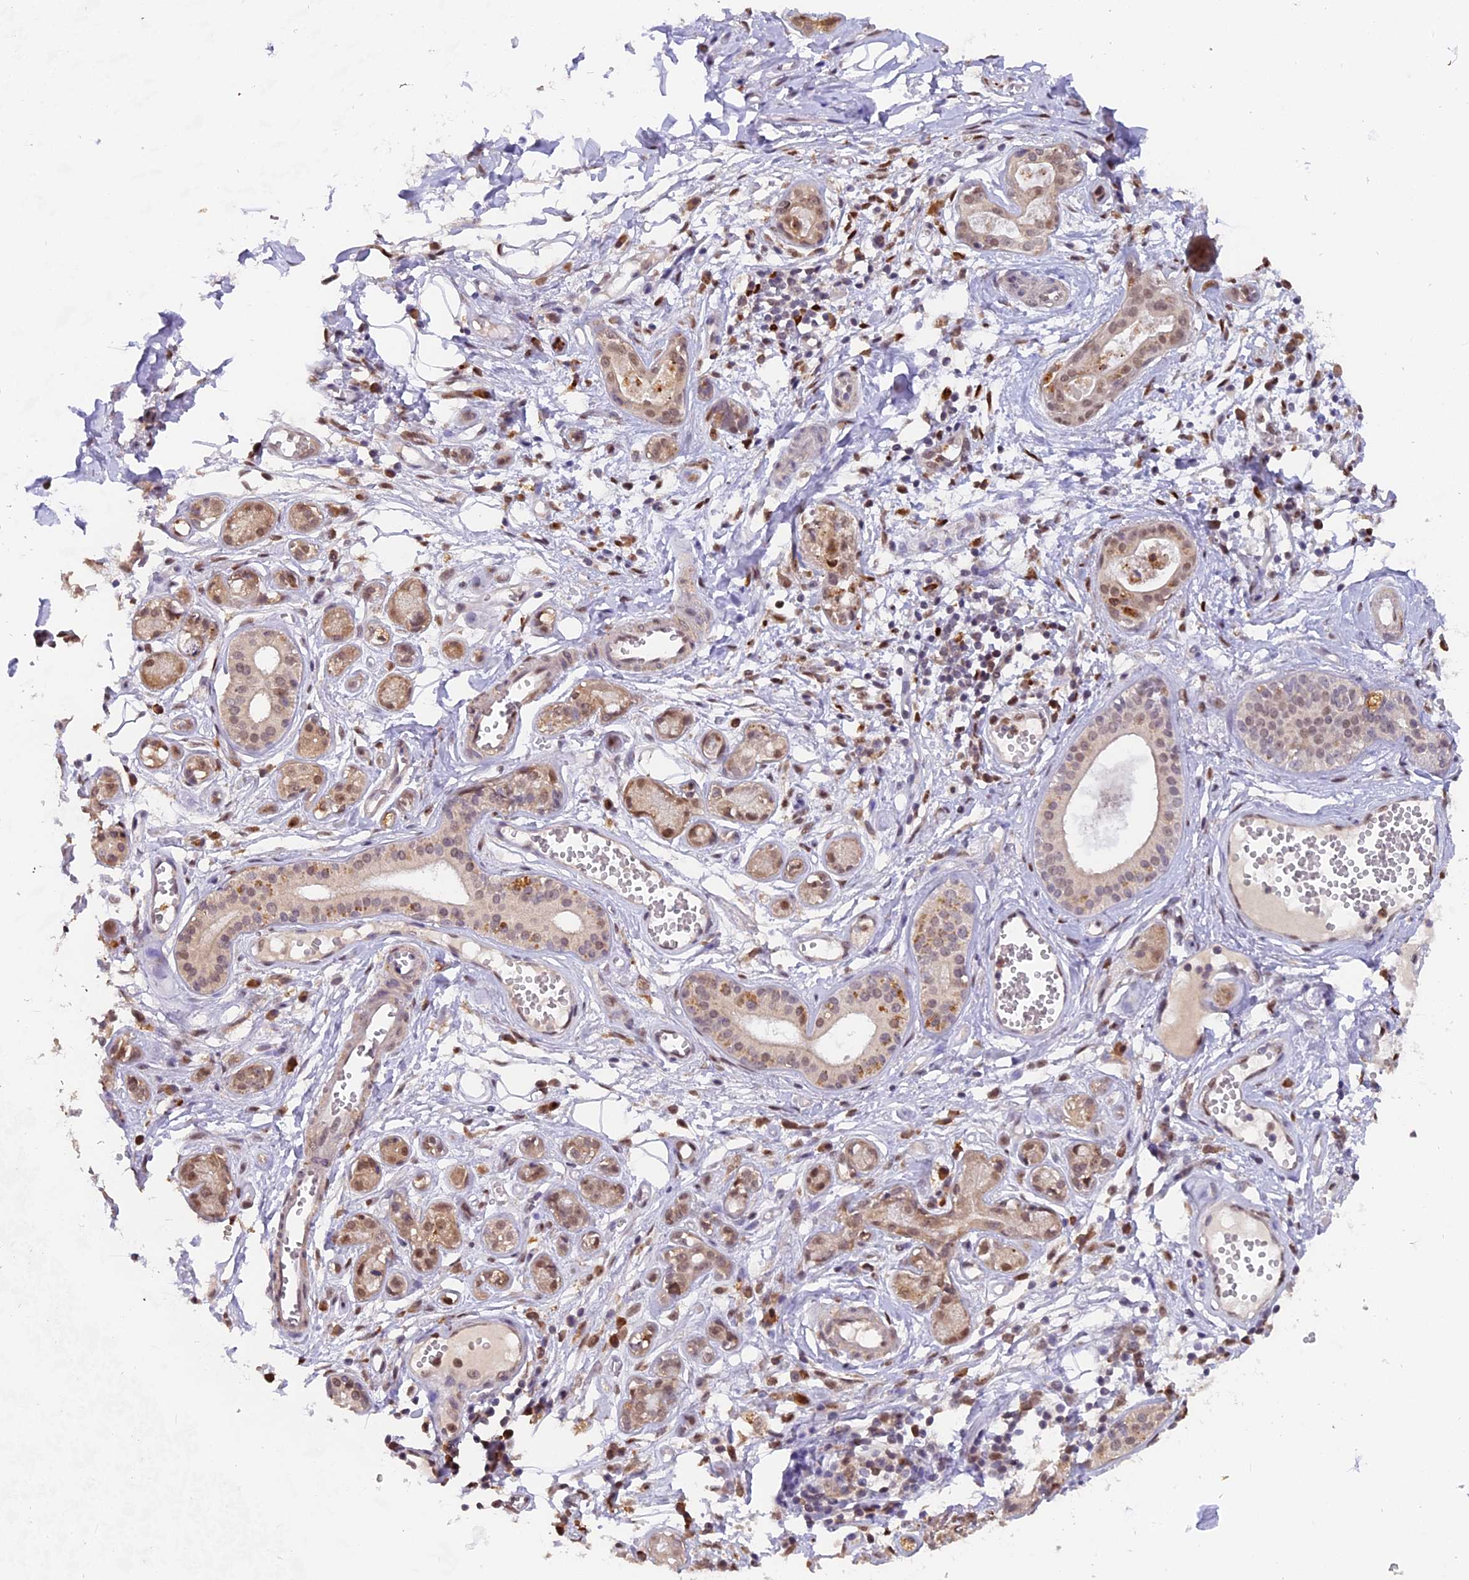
{"staining": {"intensity": "negative", "quantity": "none", "location": "none"}, "tissue": "adipose tissue", "cell_type": "Adipocytes", "image_type": "normal", "snomed": [{"axis": "morphology", "description": "Normal tissue, NOS"}, {"axis": "morphology", "description": "Inflammation, NOS"}, {"axis": "topography", "description": "Salivary gland"}, {"axis": "topography", "description": "Peripheral nerve tissue"}], "caption": "Adipose tissue stained for a protein using immunohistochemistry exhibits no positivity adipocytes.", "gene": "FAM118B", "patient": {"sex": "female", "age": 75}}